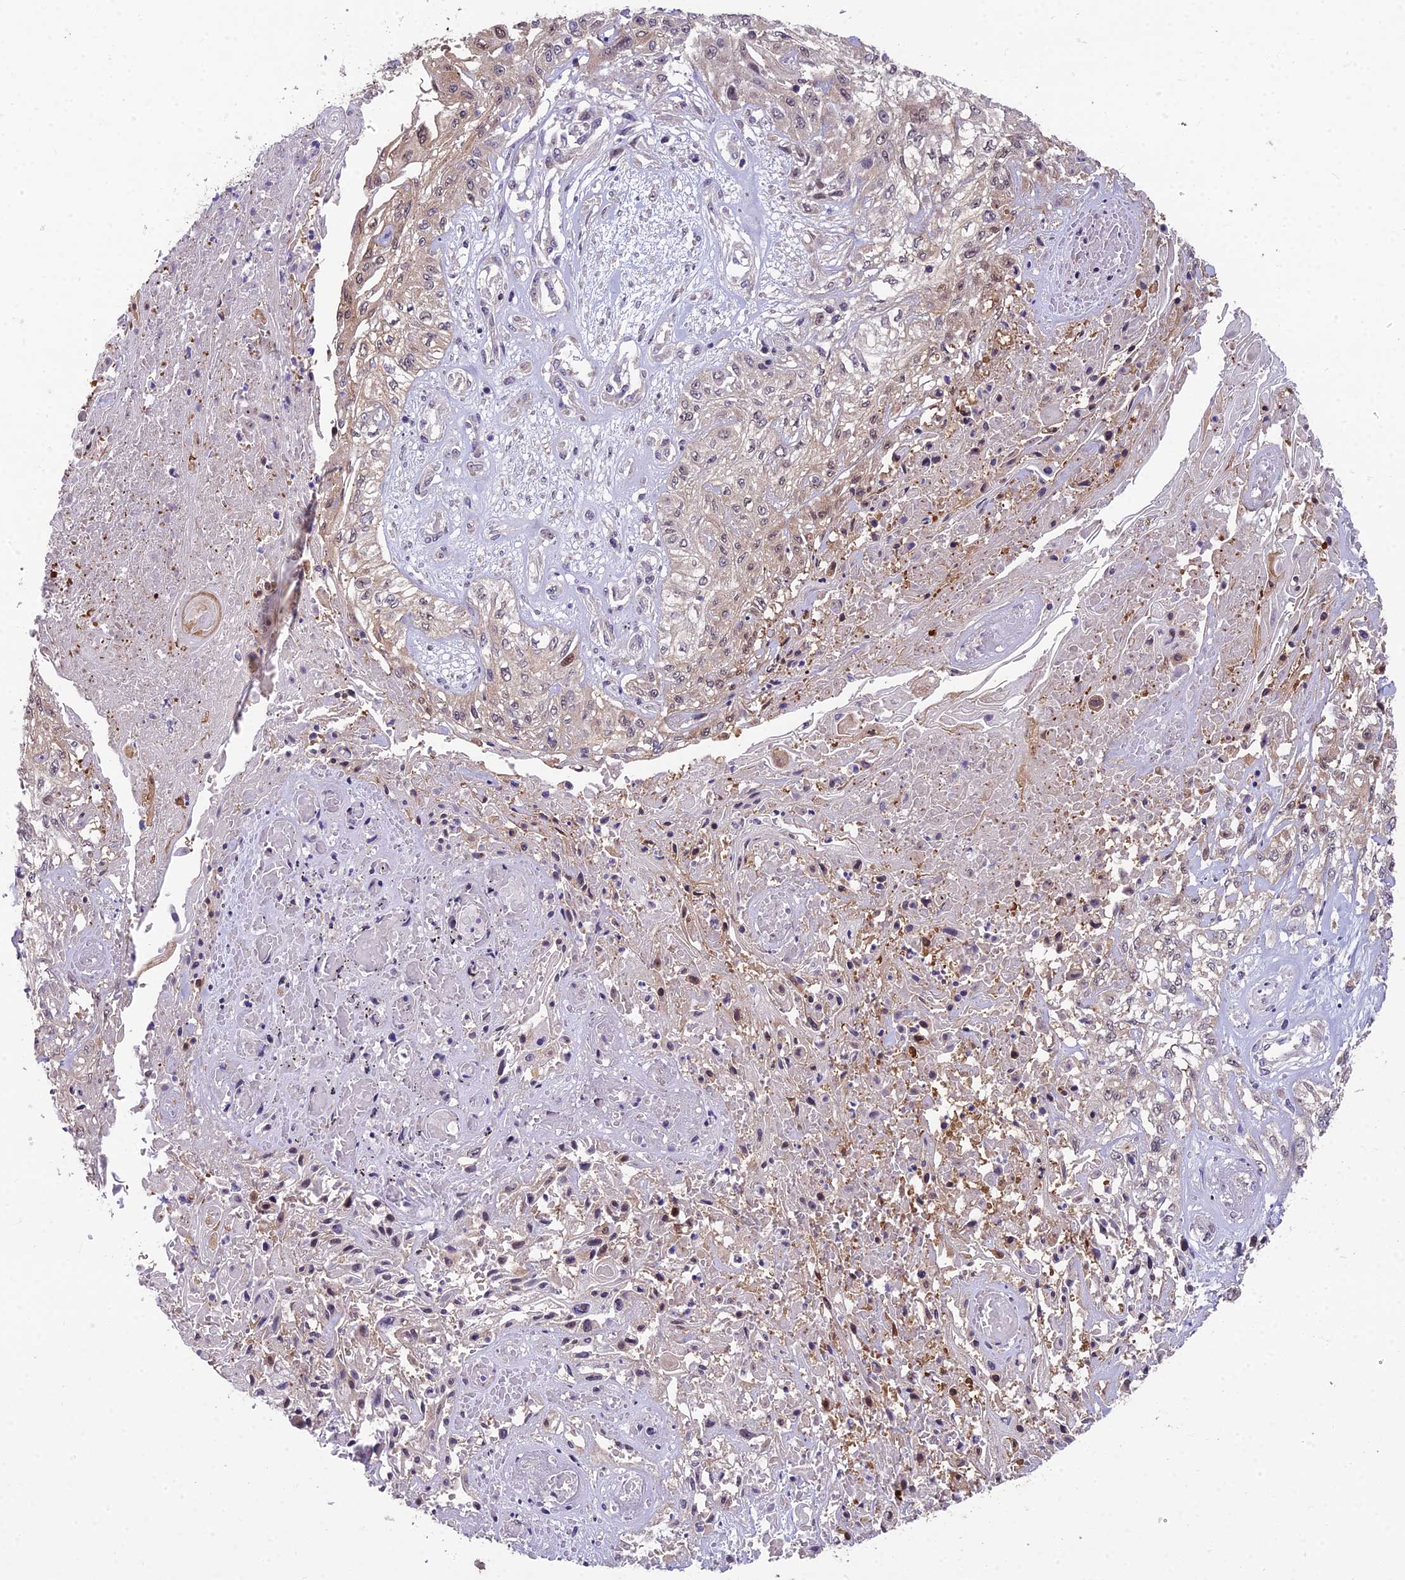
{"staining": {"intensity": "weak", "quantity": "<25%", "location": "cytoplasmic/membranous,nuclear"}, "tissue": "skin cancer", "cell_type": "Tumor cells", "image_type": "cancer", "snomed": [{"axis": "morphology", "description": "Squamous cell carcinoma, NOS"}, {"axis": "morphology", "description": "Squamous cell carcinoma, metastatic, NOS"}, {"axis": "topography", "description": "Skin"}, {"axis": "topography", "description": "Lymph node"}], "caption": "IHC image of neoplastic tissue: human skin cancer stained with DAB displays no significant protein staining in tumor cells.", "gene": "ZNF333", "patient": {"sex": "male", "age": 75}}